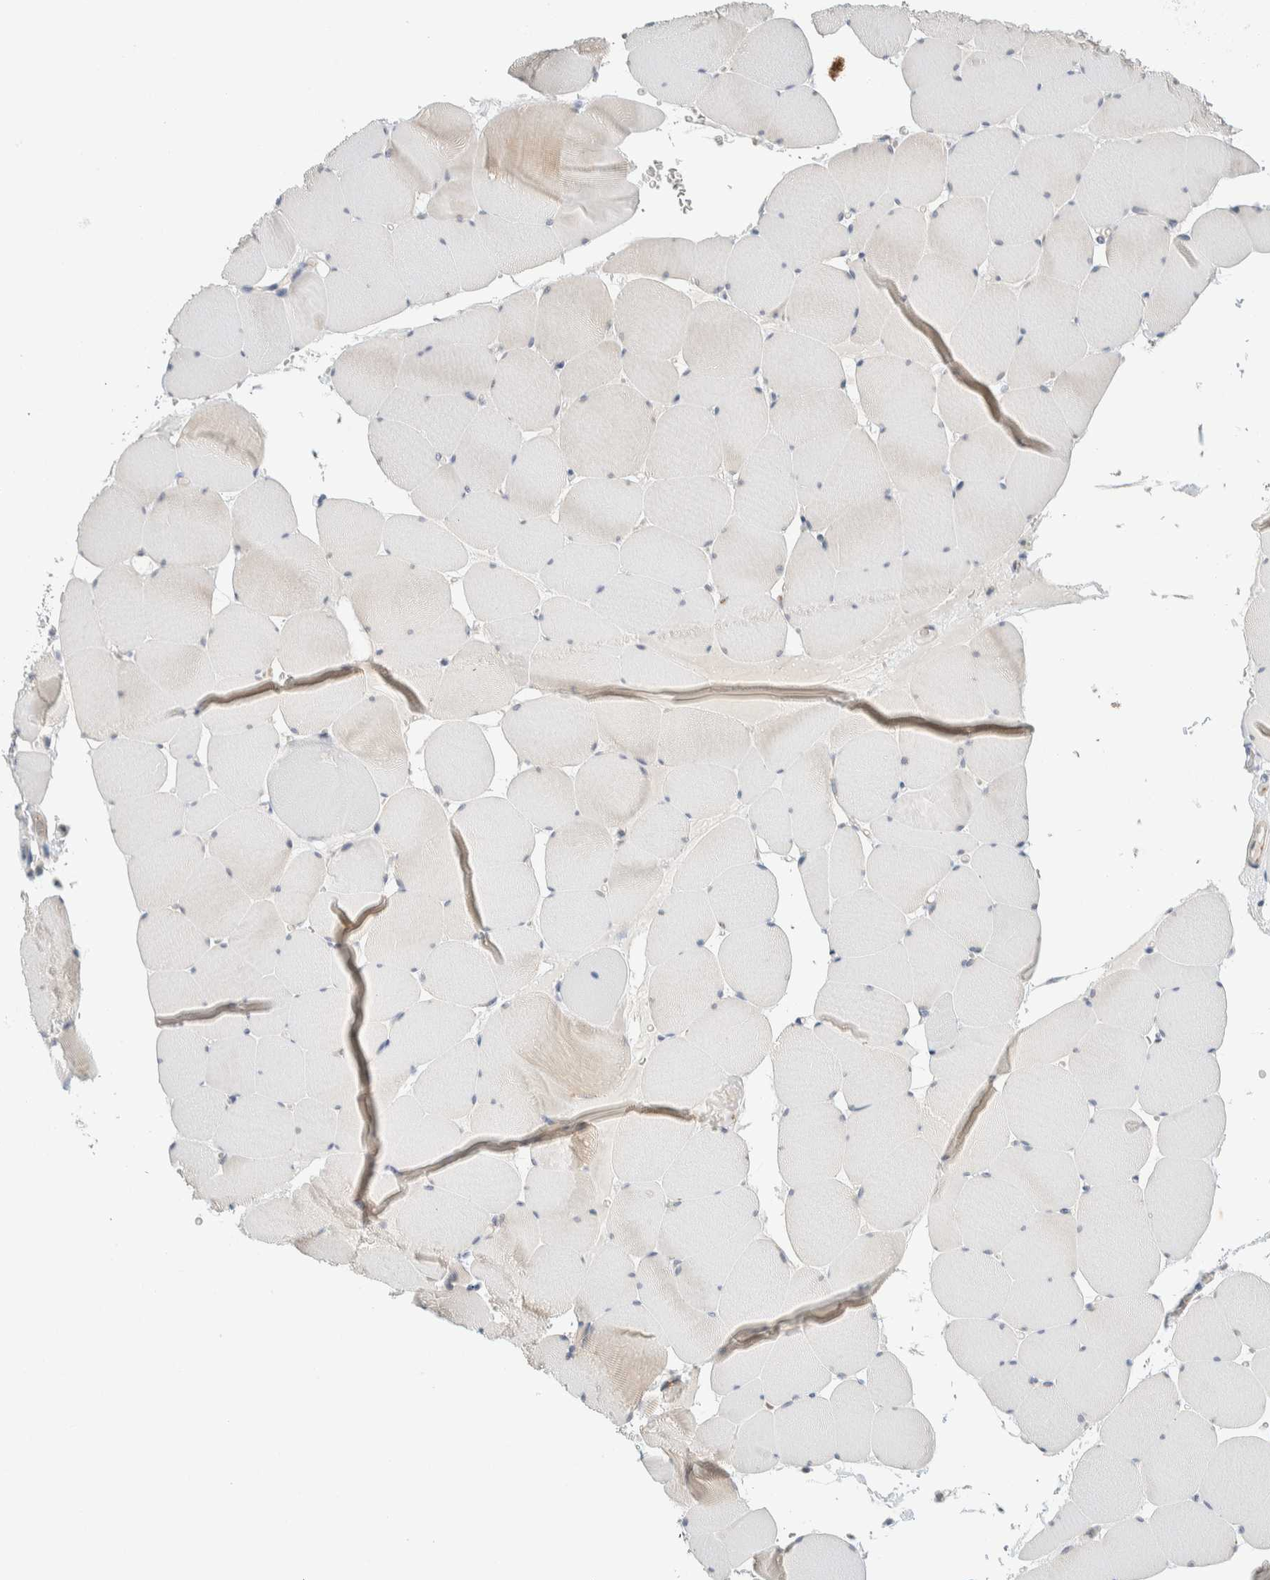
{"staining": {"intensity": "weak", "quantity": "25%-75%", "location": "cytoplasmic/membranous"}, "tissue": "skeletal muscle", "cell_type": "Myocytes", "image_type": "normal", "snomed": [{"axis": "morphology", "description": "Normal tissue, NOS"}, {"axis": "topography", "description": "Skeletal muscle"}], "caption": "Immunohistochemical staining of benign human skeletal muscle reveals low levels of weak cytoplasmic/membranous staining in approximately 25%-75% of myocytes.", "gene": "TMEM184B", "patient": {"sex": "male", "age": 62}}